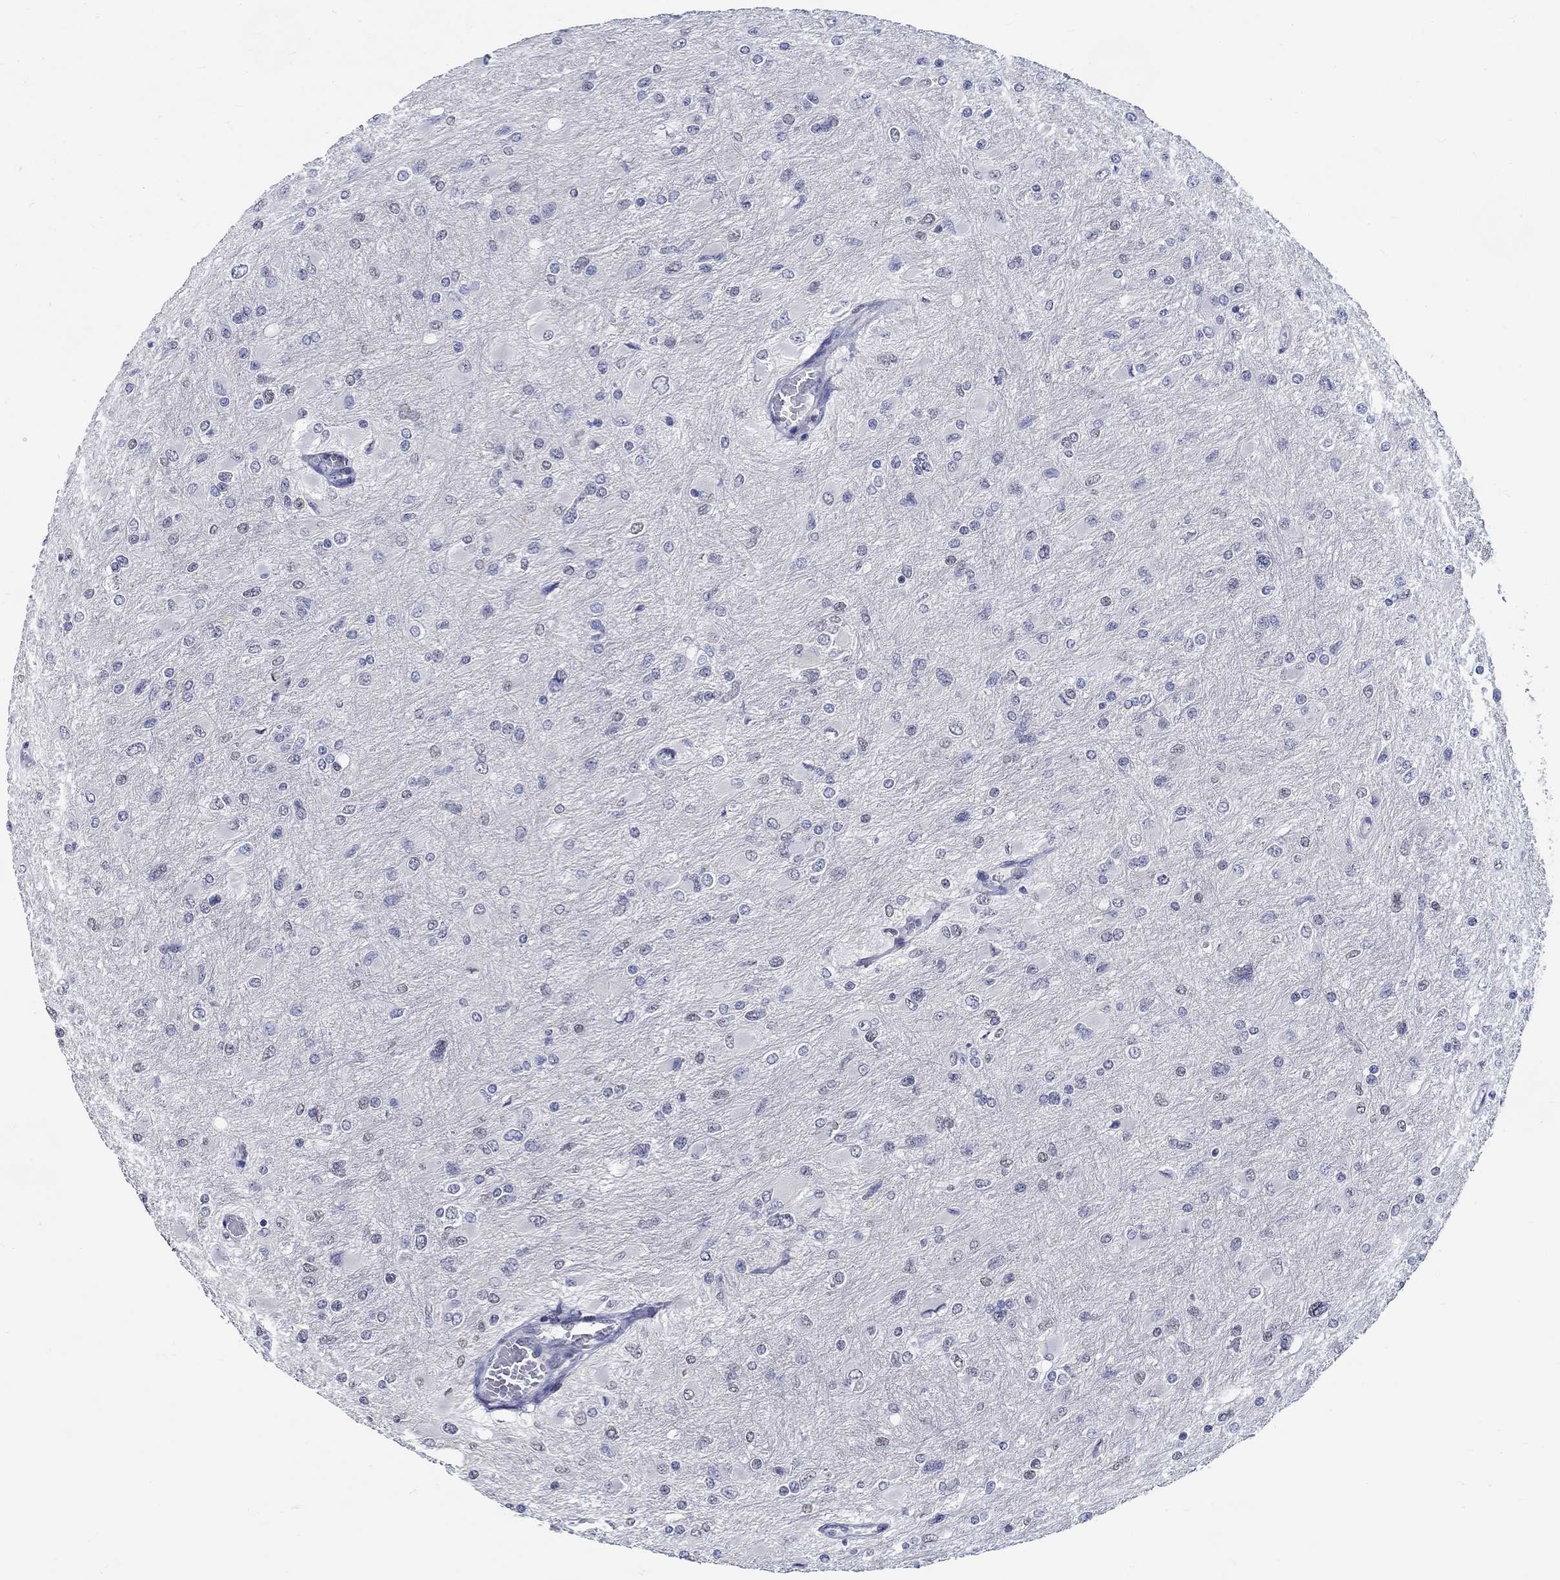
{"staining": {"intensity": "negative", "quantity": "none", "location": "none"}, "tissue": "glioma", "cell_type": "Tumor cells", "image_type": "cancer", "snomed": [{"axis": "morphology", "description": "Glioma, malignant, High grade"}, {"axis": "topography", "description": "Cerebral cortex"}], "caption": "There is no significant expression in tumor cells of glioma.", "gene": "PDE1B", "patient": {"sex": "female", "age": 36}}